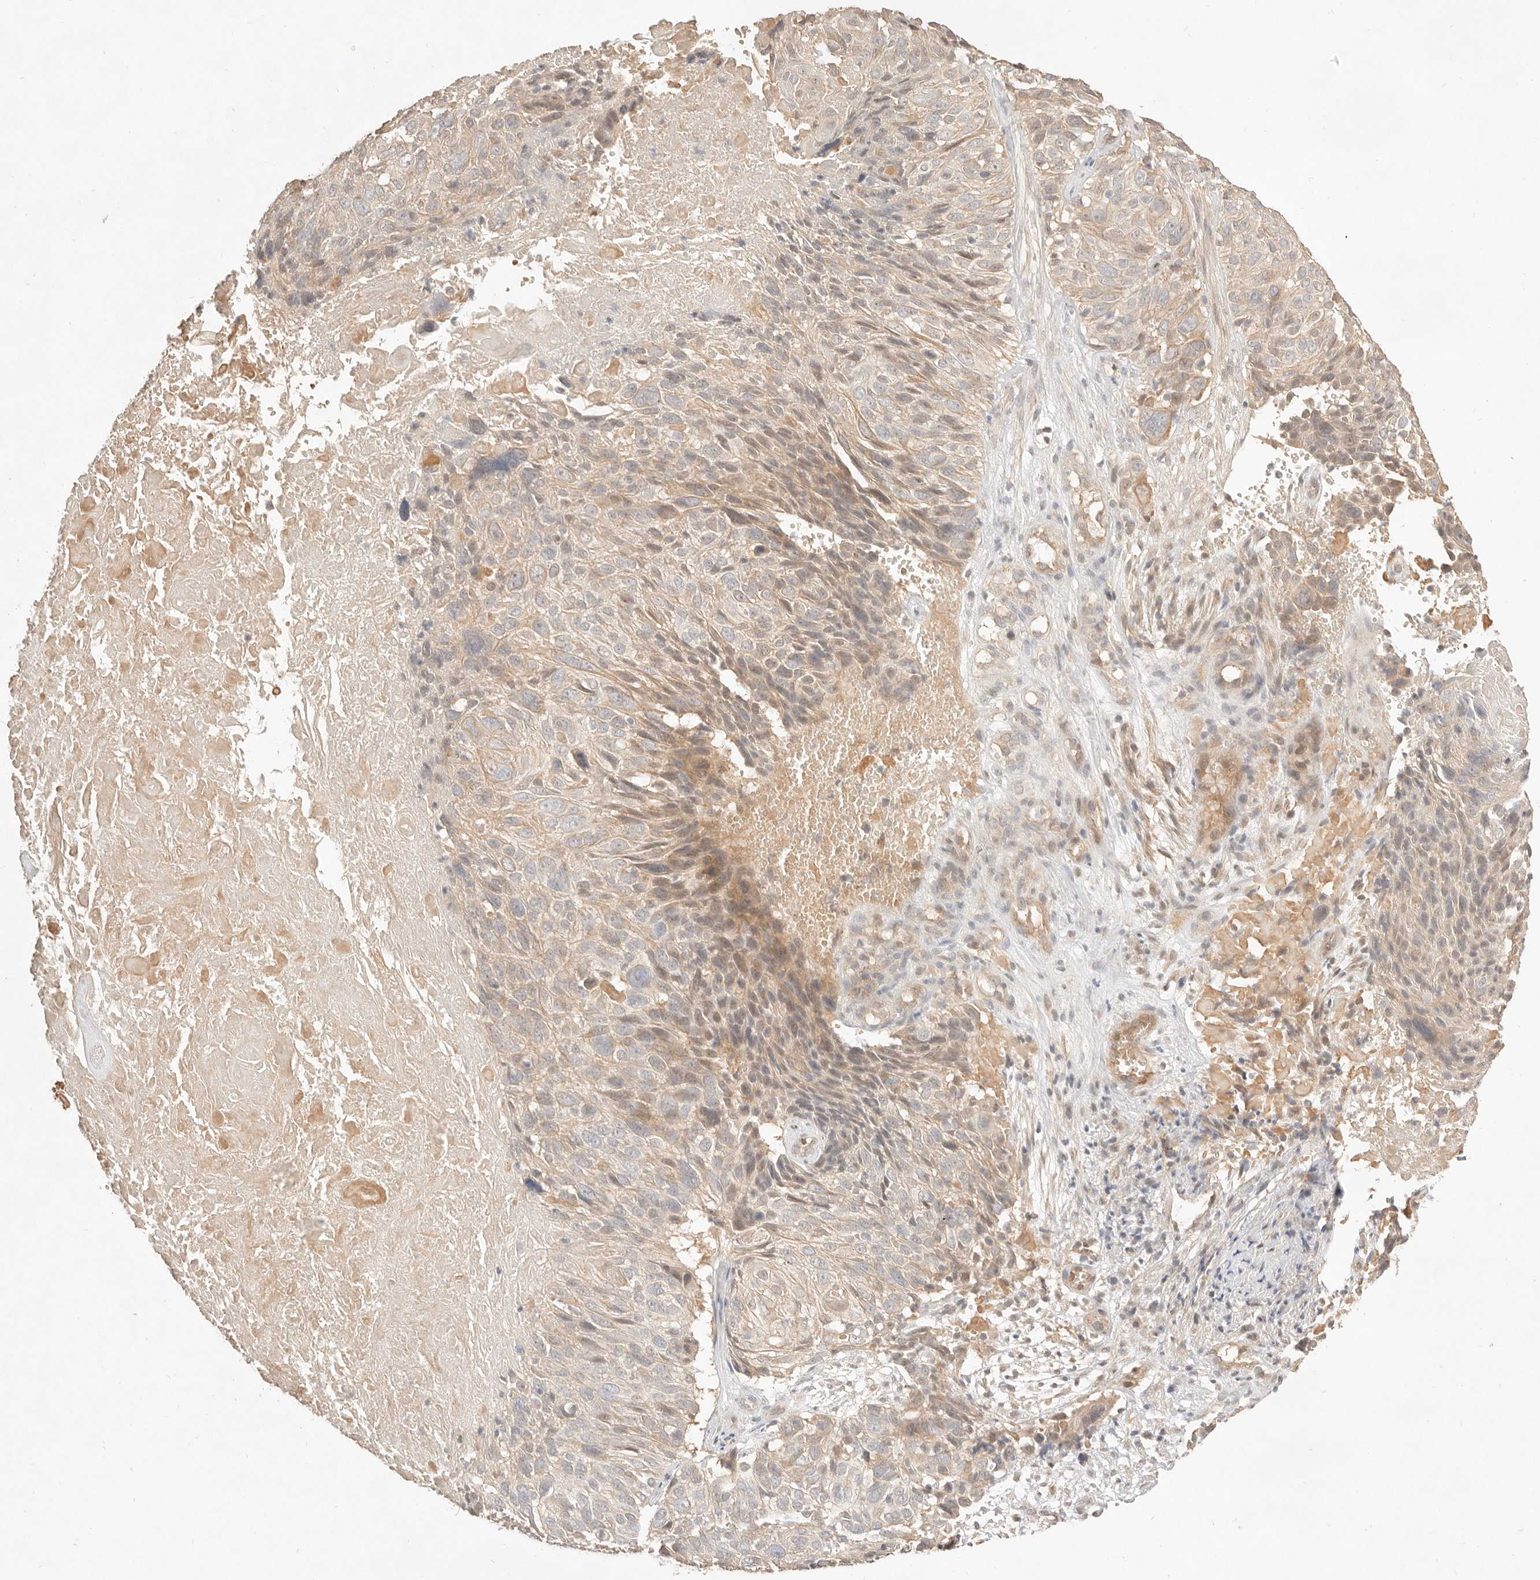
{"staining": {"intensity": "weak", "quantity": "25%-75%", "location": "cytoplasmic/membranous"}, "tissue": "cervical cancer", "cell_type": "Tumor cells", "image_type": "cancer", "snomed": [{"axis": "morphology", "description": "Squamous cell carcinoma, NOS"}, {"axis": "topography", "description": "Cervix"}], "caption": "There is low levels of weak cytoplasmic/membranous positivity in tumor cells of squamous cell carcinoma (cervical), as demonstrated by immunohistochemical staining (brown color).", "gene": "MEP1A", "patient": {"sex": "female", "age": 74}}